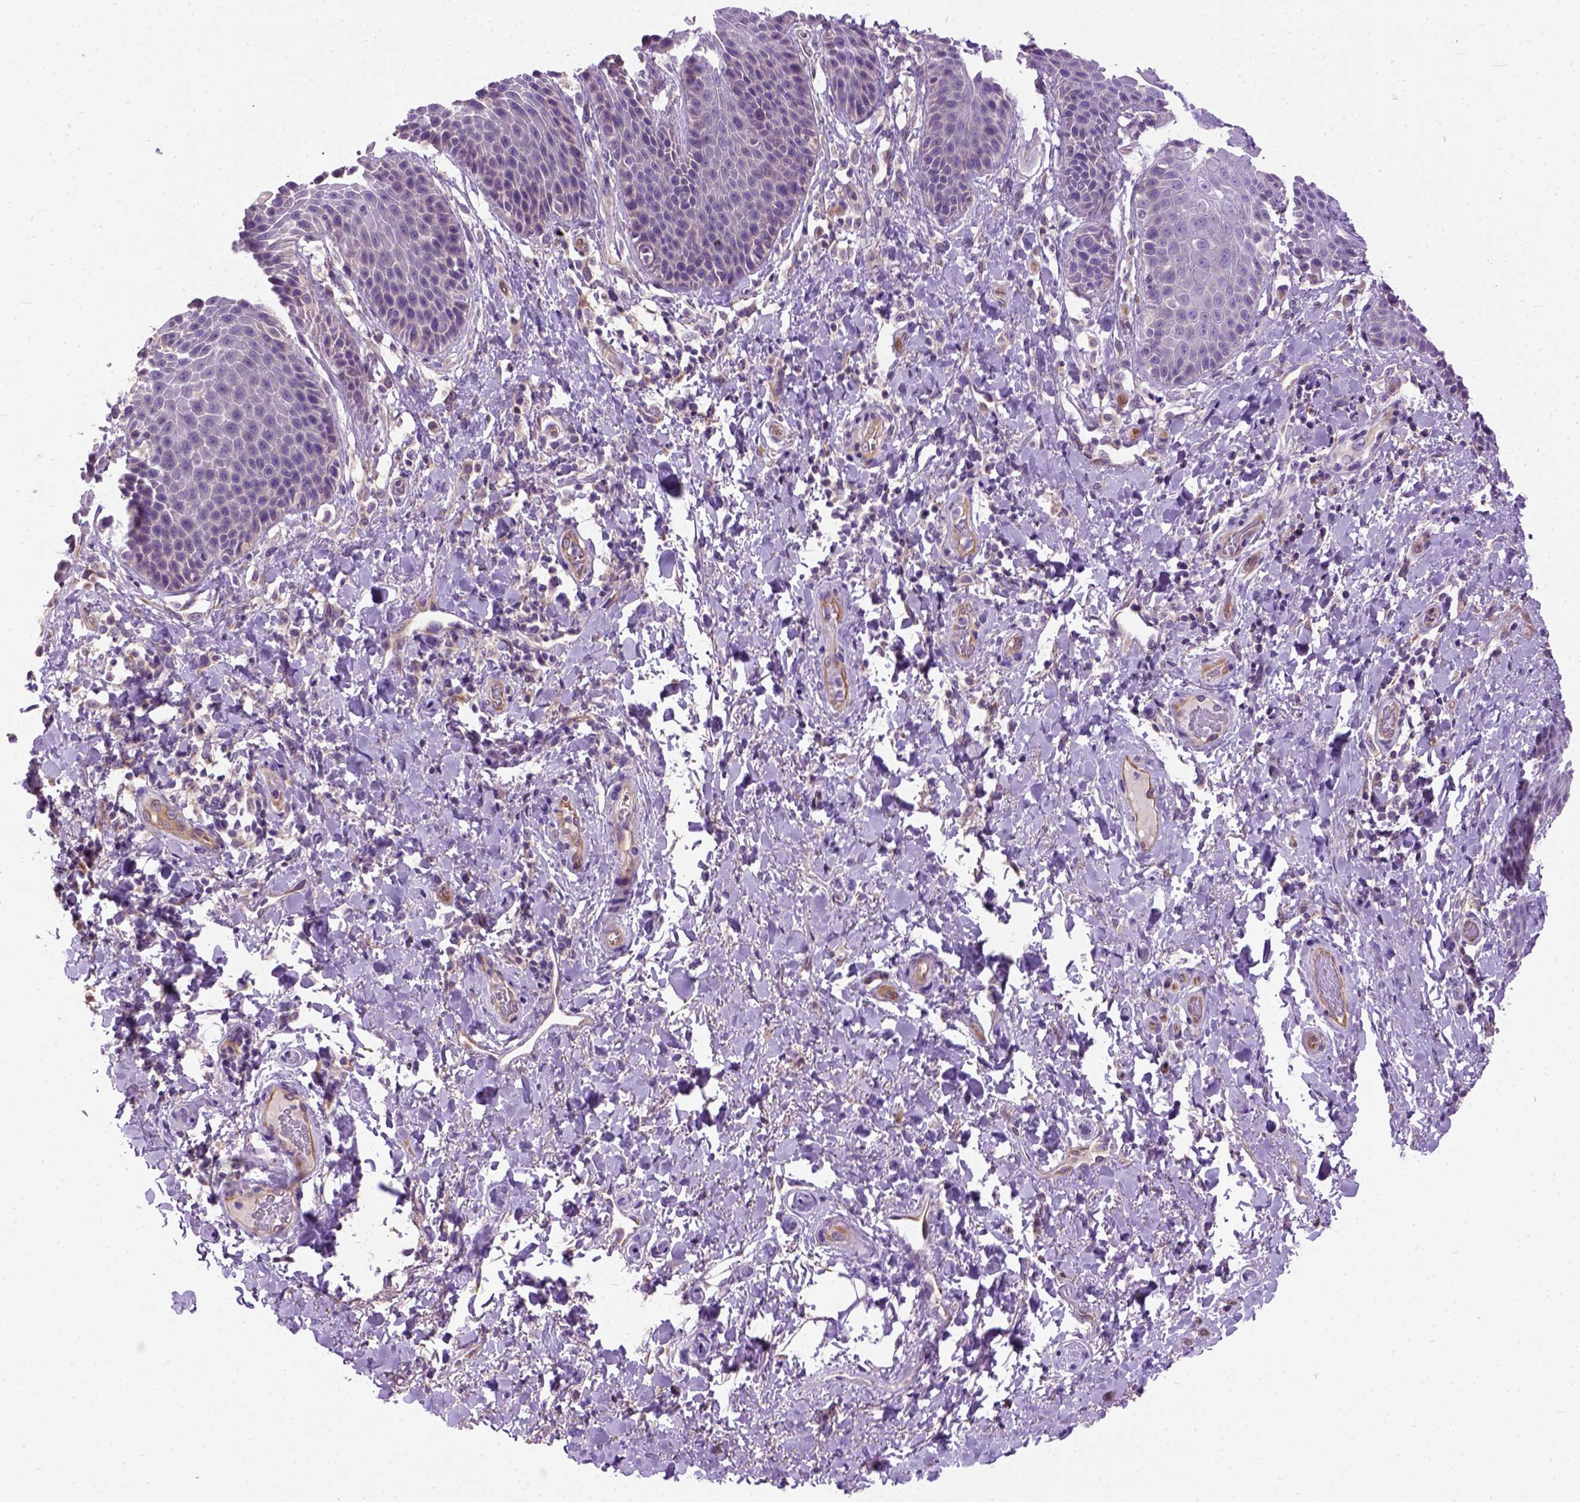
{"staining": {"intensity": "negative", "quantity": "none", "location": "none"}, "tissue": "skin", "cell_type": "Epidermal cells", "image_type": "normal", "snomed": [{"axis": "morphology", "description": "Normal tissue, NOS"}, {"axis": "topography", "description": "Anal"}, {"axis": "topography", "description": "Peripheral nerve tissue"}], "caption": "Protein analysis of benign skin exhibits no significant positivity in epidermal cells. (DAB immunohistochemistry (IHC) with hematoxylin counter stain).", "gene": "SEMA4F", "patient": {"sex": "male", "age": 51}}